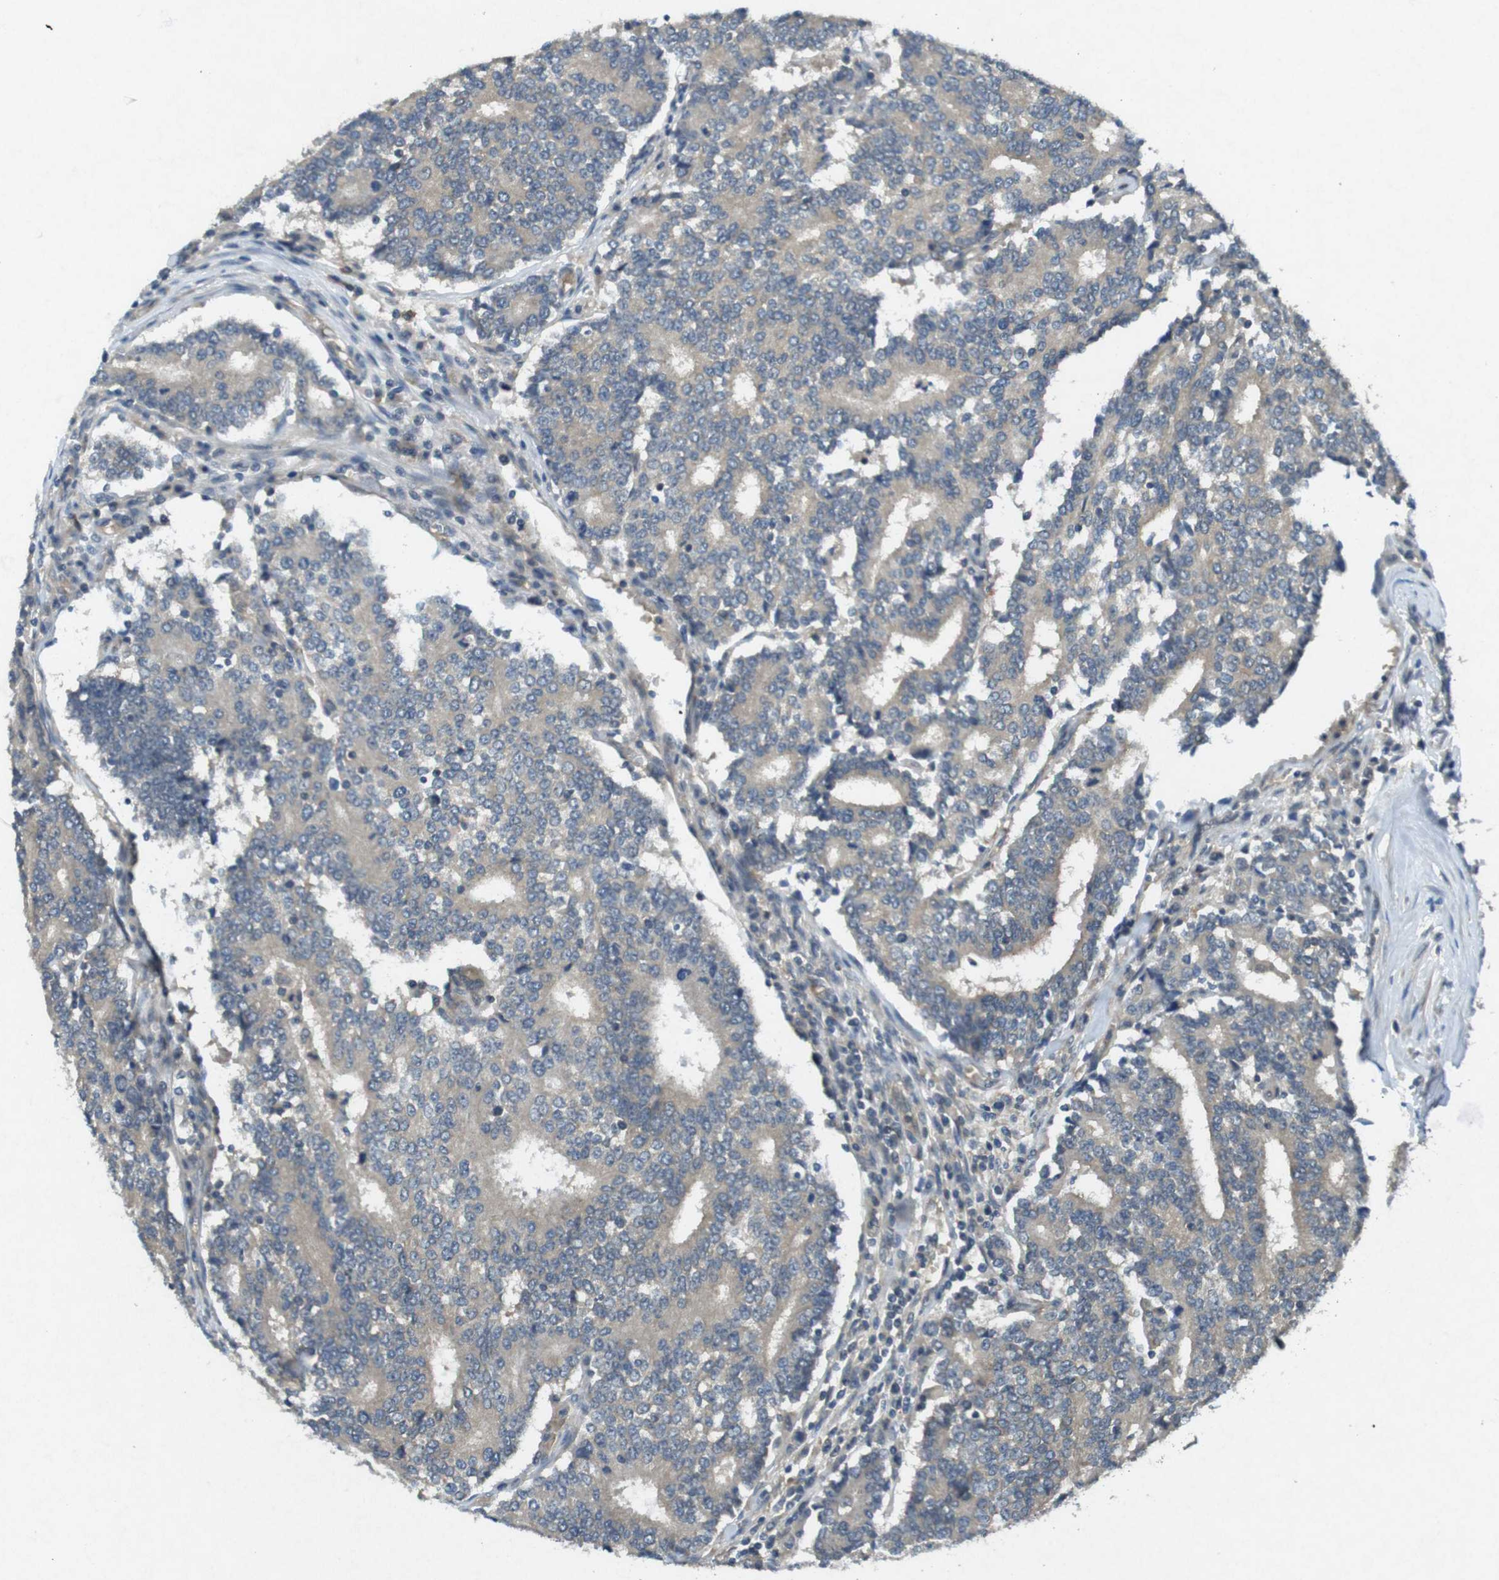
{"staining": {"intensity": "weak", "quantity": ">75%", "location": "cytoplasmic/membranous"}, "tissue": "prostate cancer", "cell_type": "Tumor cells", "image_type": "cancer", "snomed": [{"axis": "morphology", "description": "Normal tissue, NOS"}, {"axis": "morphology", "description": "Adenocarcinoma, High grade"}, {"axis": "topography", "description": "Prostate"}, {"axis": "topography", "description": "Seminal veicle"}], "caption": "Protein expression analysis of human prostate cancer reveals weak cytoplasmic/membranous expression in approximately >75% of tumor cells.", "gene": "SUGT1", "patient": {"sex": "male", "age": 55}}